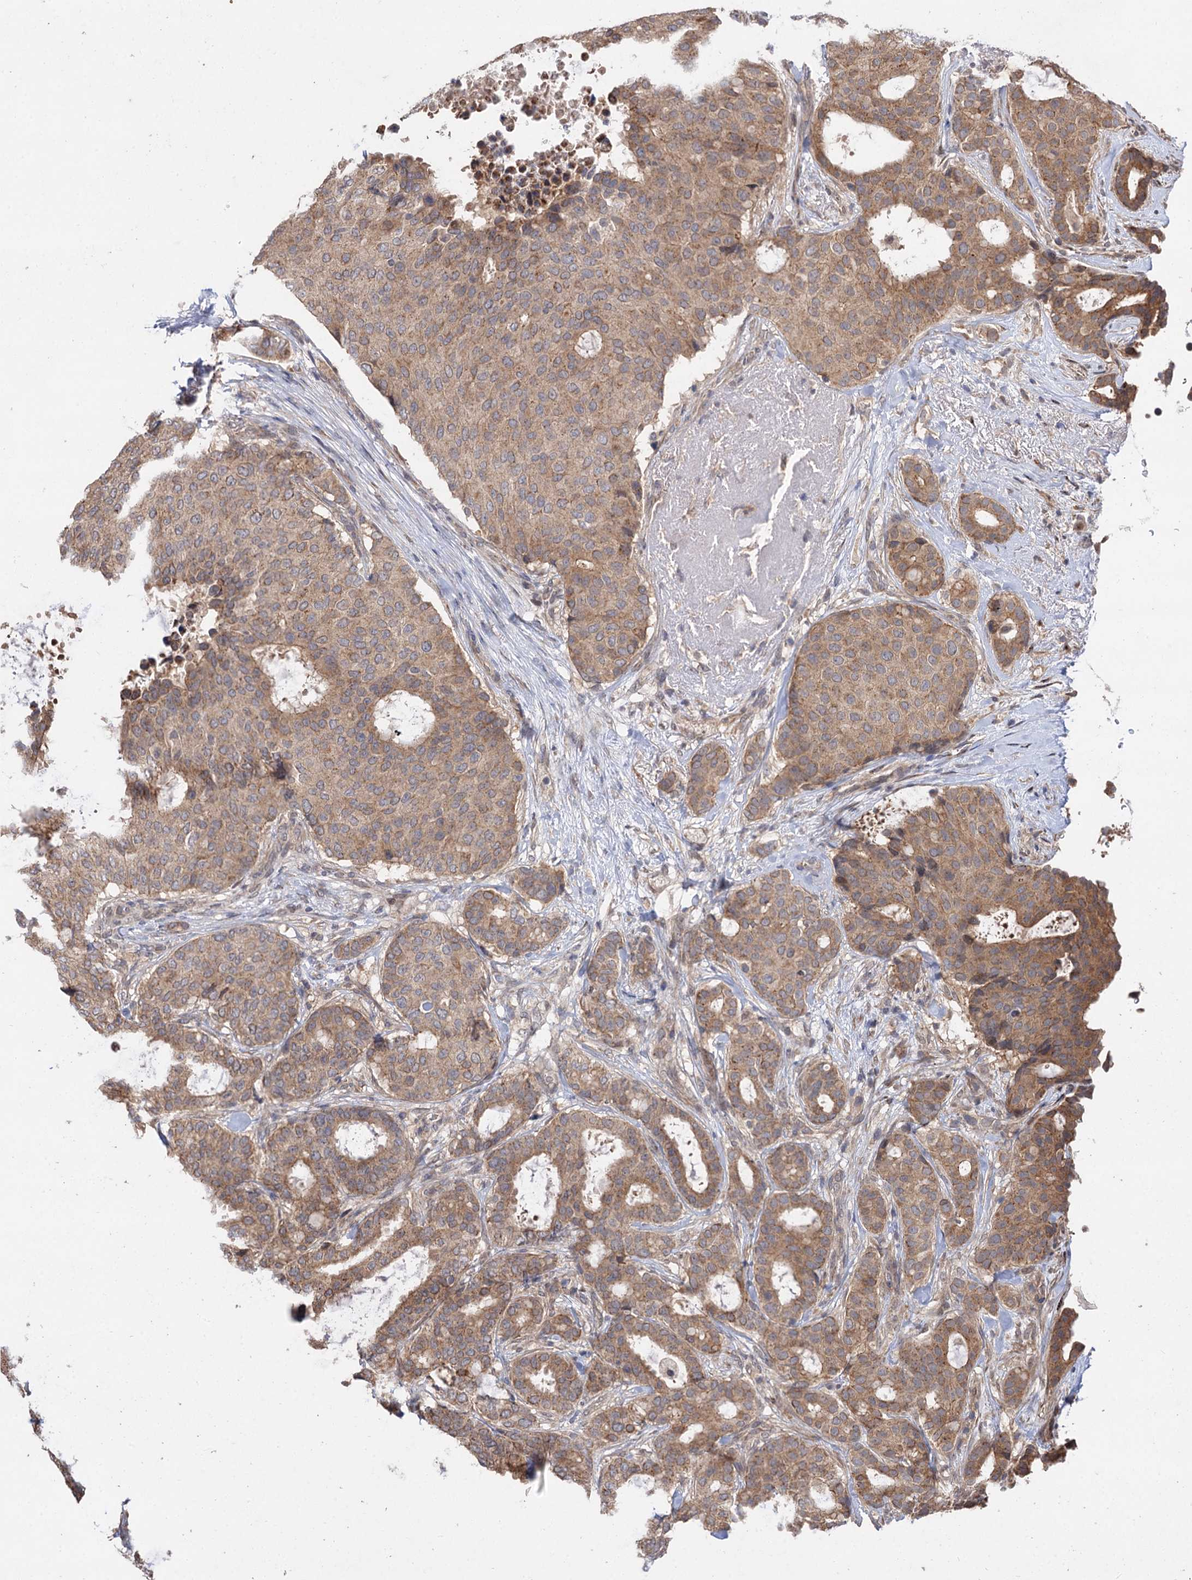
{"staining": {"intensity": "weak", "quantity": ">75%", "location": "cytoplasmic/membranous"}, "tissue": "breast cancer", "cell_type": "Tumor cells", "image_type": "cancer", "snomed": [{"axis": "morphology", "description": "Duct carcinoma"}, {"axis": "topography", "description": "Breast"}], "caption": "Breast intraductal carcinoma stained with a protein marker demonstrates weak staining in tumor cells.", "gene": "FBXW8", "patient": {"sex": "female", "age": 75}}